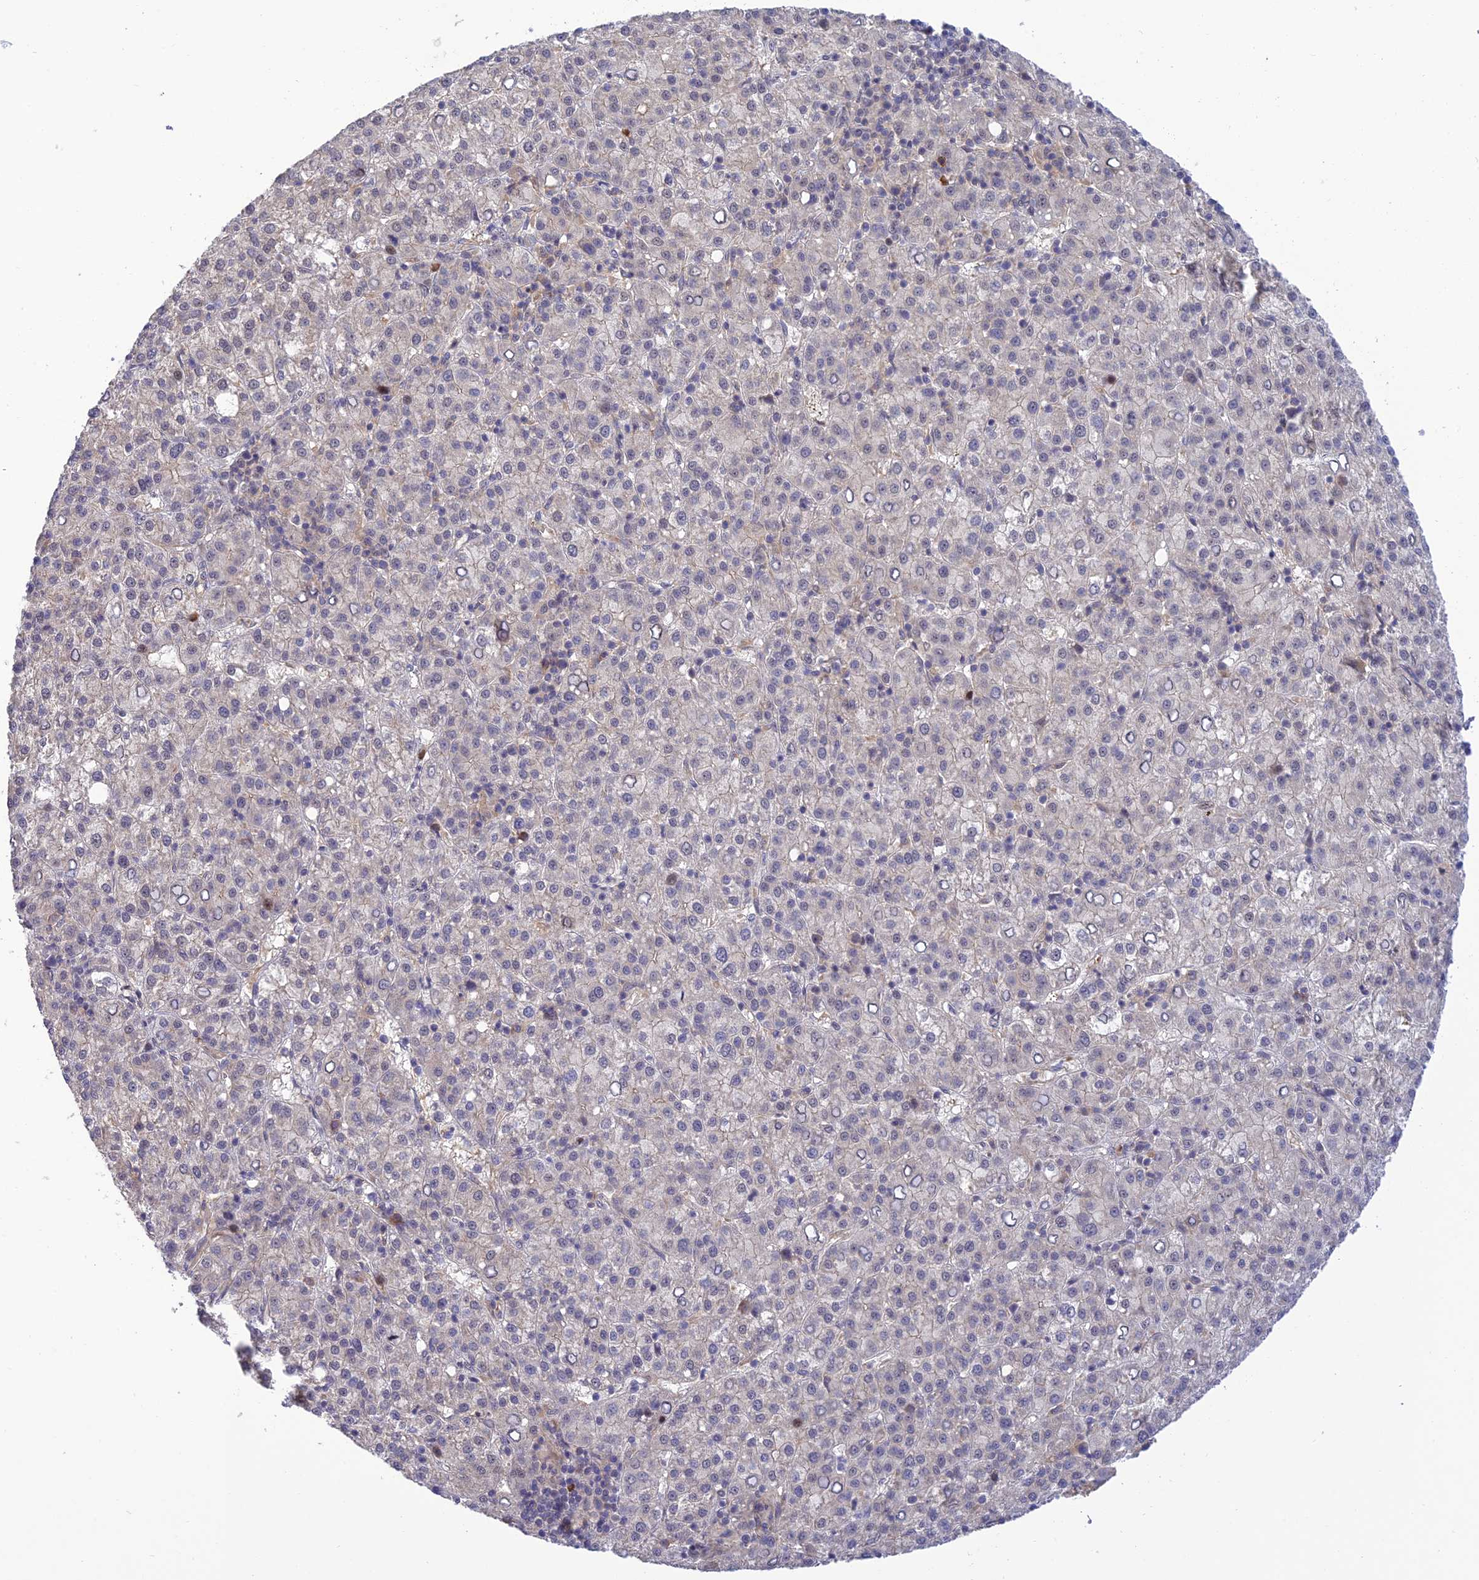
{"staining": {"intensity": "negative", "quantity": "none", "location": "none"}, "tissue": "liver cancer", "cell_type": "Tumor cells", "image_type": "cancer", "snomed": [{"axis": "morphology", "description": "Carcinoma, Hepatocellular, NOS"}, {"axis": "topography", "description": "Liver"}], "caption": "Hepatocellular carcinoma (liver) was stained to show a protein in brown. There is no significant expression in tumor cells.", "gene": "ZNF584", "patient": {"sex": "female", "age": 58}}